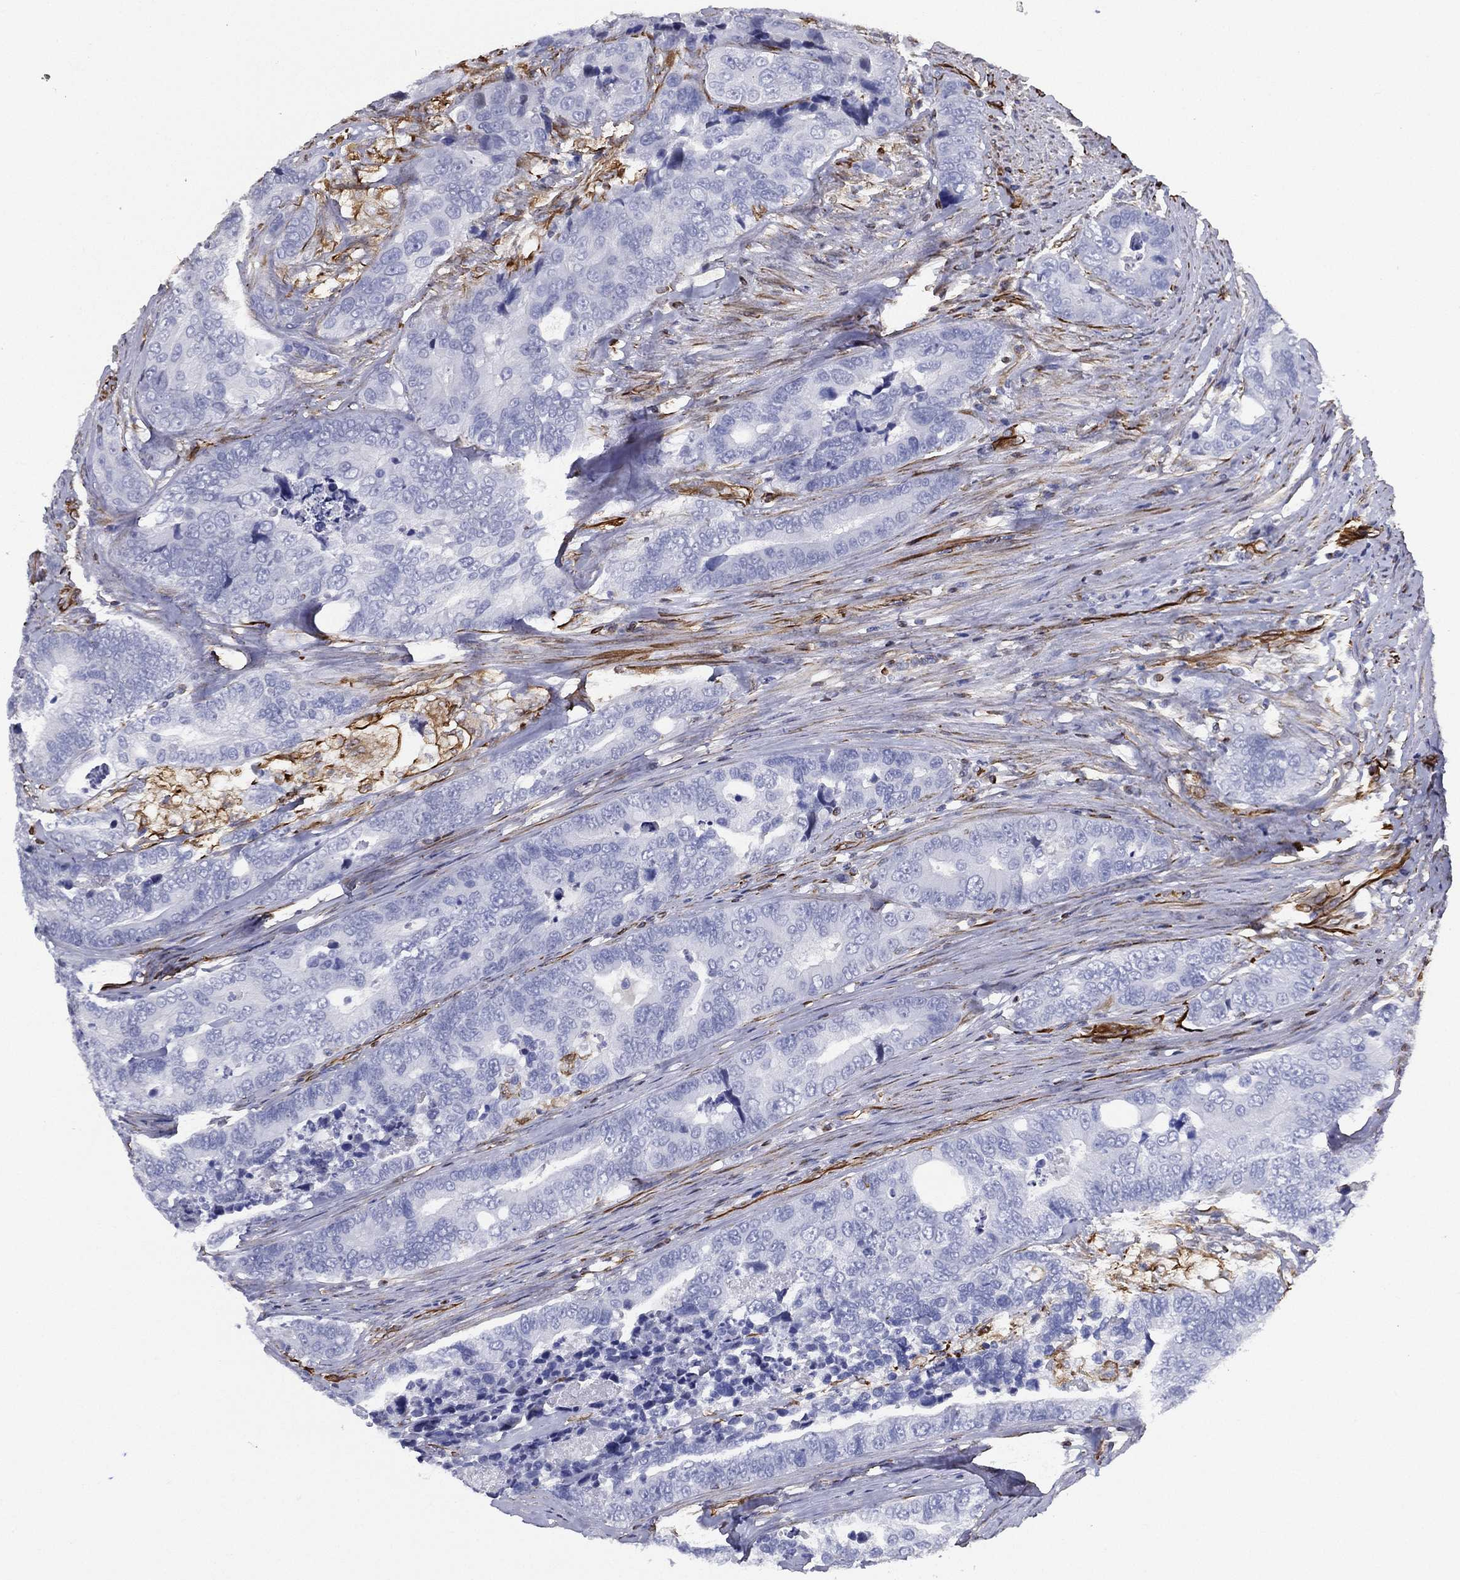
{"staining": {"intensity": "negative", "quantity": "none", "location": "none"}, "tissue": "colorectal cancer", "cell_type": "Tumor cells", "image_type": "cancer", "snomed": [{"axis": "morphology", "description": "Adenocarcinoma, NOS"}, {"axis": "topography", "description": "Colon"}], "caption": "Colorectal cancer was stained to show a protein in brown. There is no significant positivity in tumor cells.", "gene": "MAS1", "patient": {"sex": "female", "age": 72}}